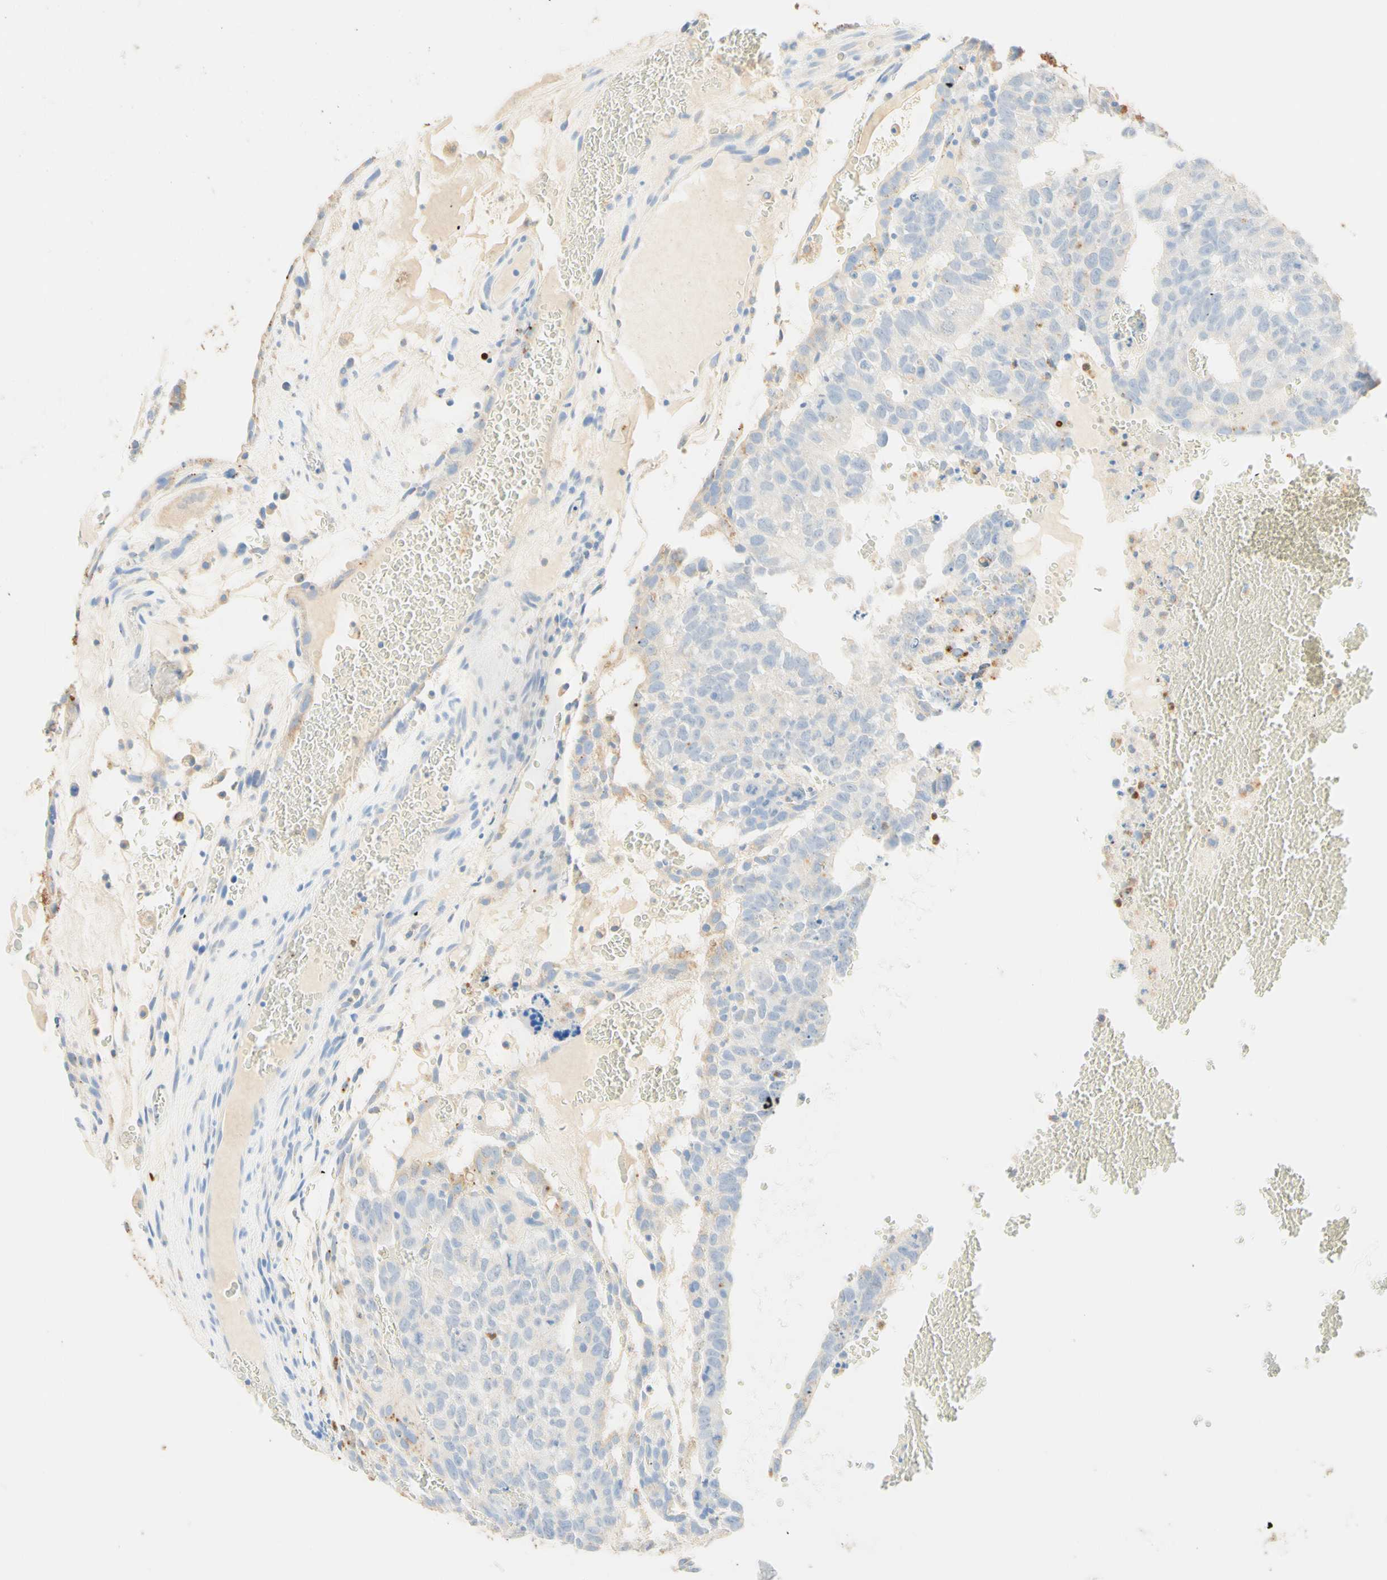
{"staining": {"intensity": "negative", "quantity": "none", "location": "none"}, "tissue": "testis cancer", "cell_type": "Tumor cells", "image_type": "cancer", "snomed": [{"axis": "morphology", "description": "Seminoma, NOS"}, {"axis": "morphology", "description": "Carcinoma, Embryonal, NOS"}, {"axis": "topography", "description": "Testis"}], "caption": "Tumor cells show no significant staining in testis cancer.", "gene": "CD63", "patient": {"sex": "male", "age": 52}}